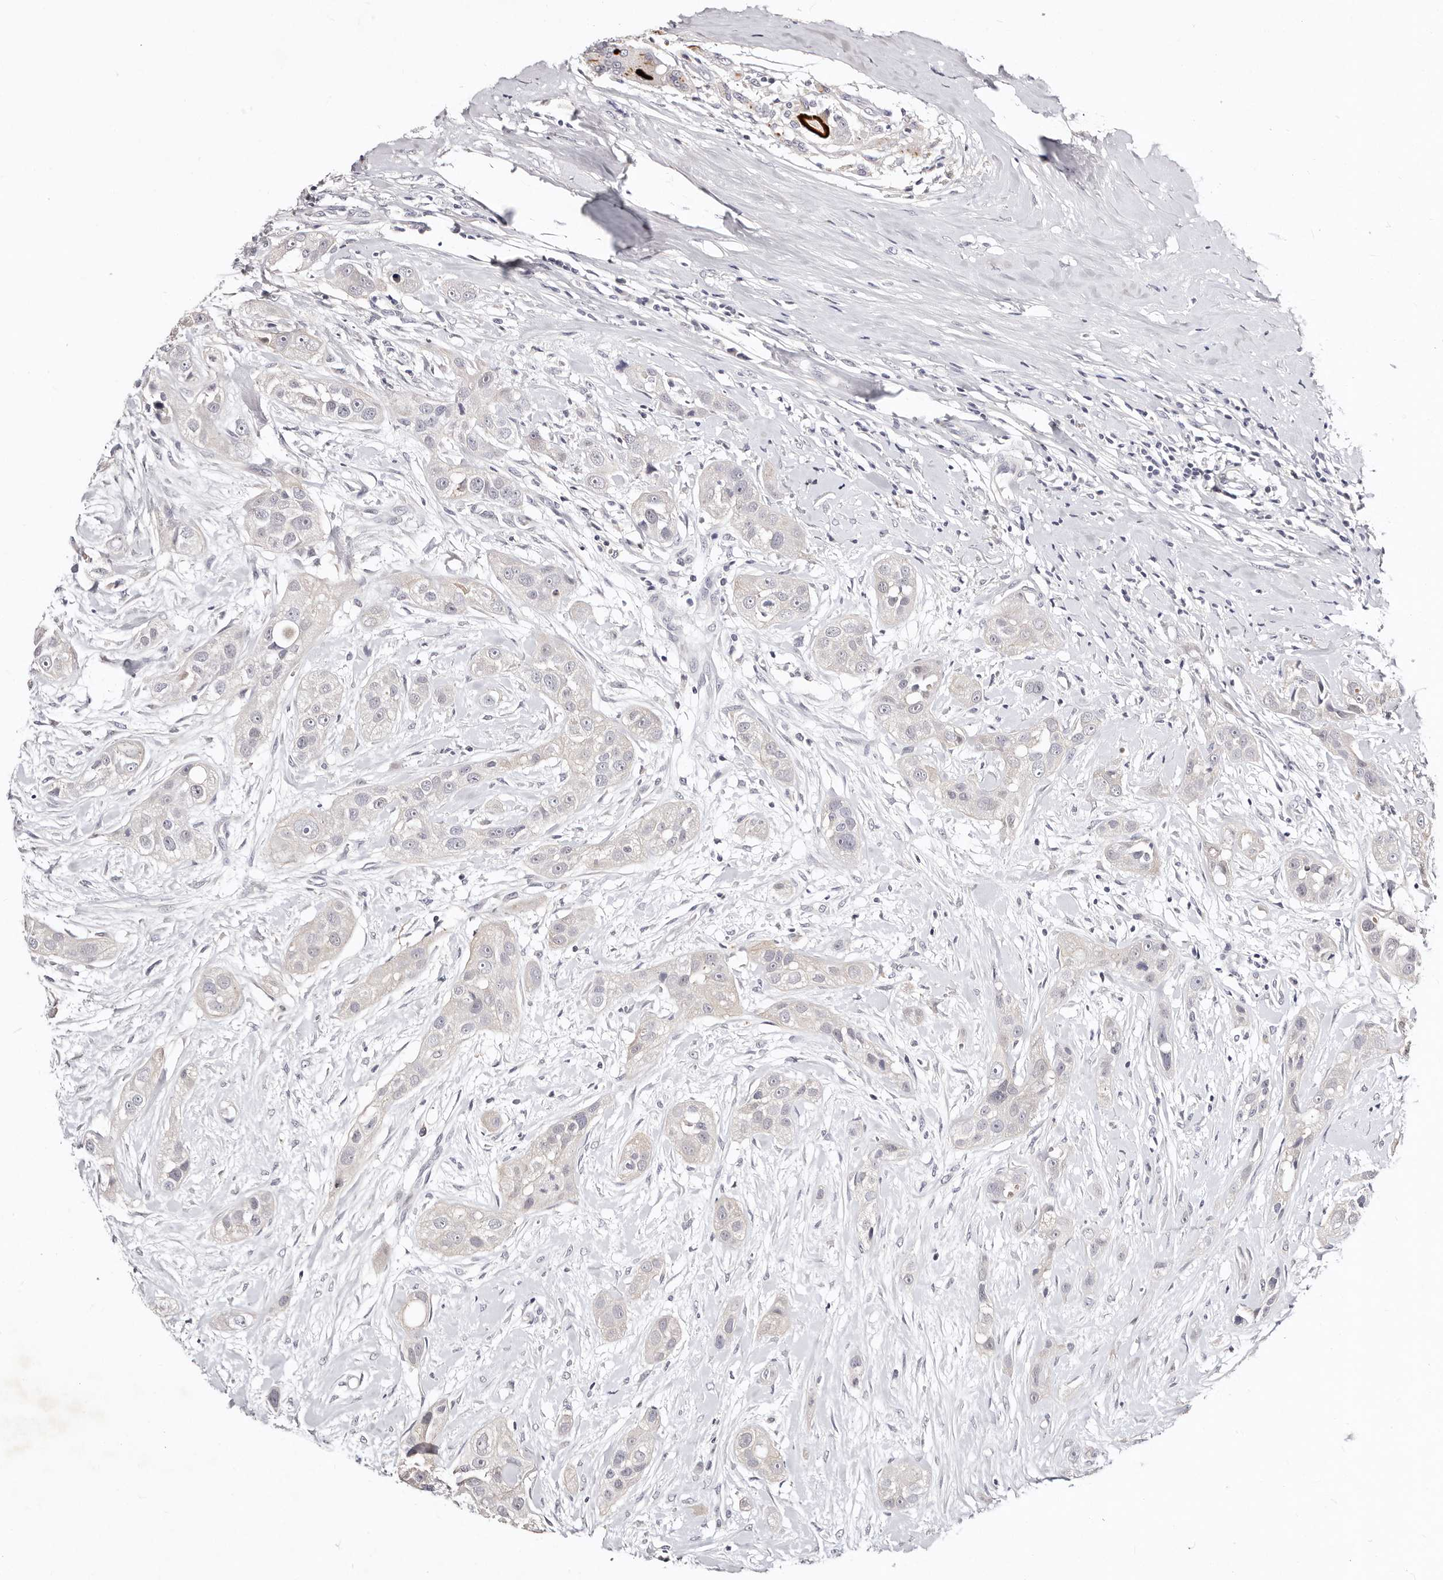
{"staining": {"intensity": "negative", "quantity": "none", "location": "none"}, "tissue": "head and neck cancer", "cell_type": "Tumor cells", "image_type": "cancer", "snomed": [{"axis": "morphology", "description": "Normal tissue, NOS"}, {"axis": "morphology", "description": "Squamous cell carcinoma, NOS"}, {"axis": "topography", "description": "Skeletal muscle"}, {"axis": "topography", "description": "Head-Neck"}], "caption": "Immunohistochemical staining of human squamous cell carcinoma (head and neck) demonstrates no significant expression in tumor cells. The staining is performed using DAB brown chromogen with nuclei counter-stained in using hematoxylin.", "gene": "MRPS33", "patient": {"sex": "male", "age": 51}}